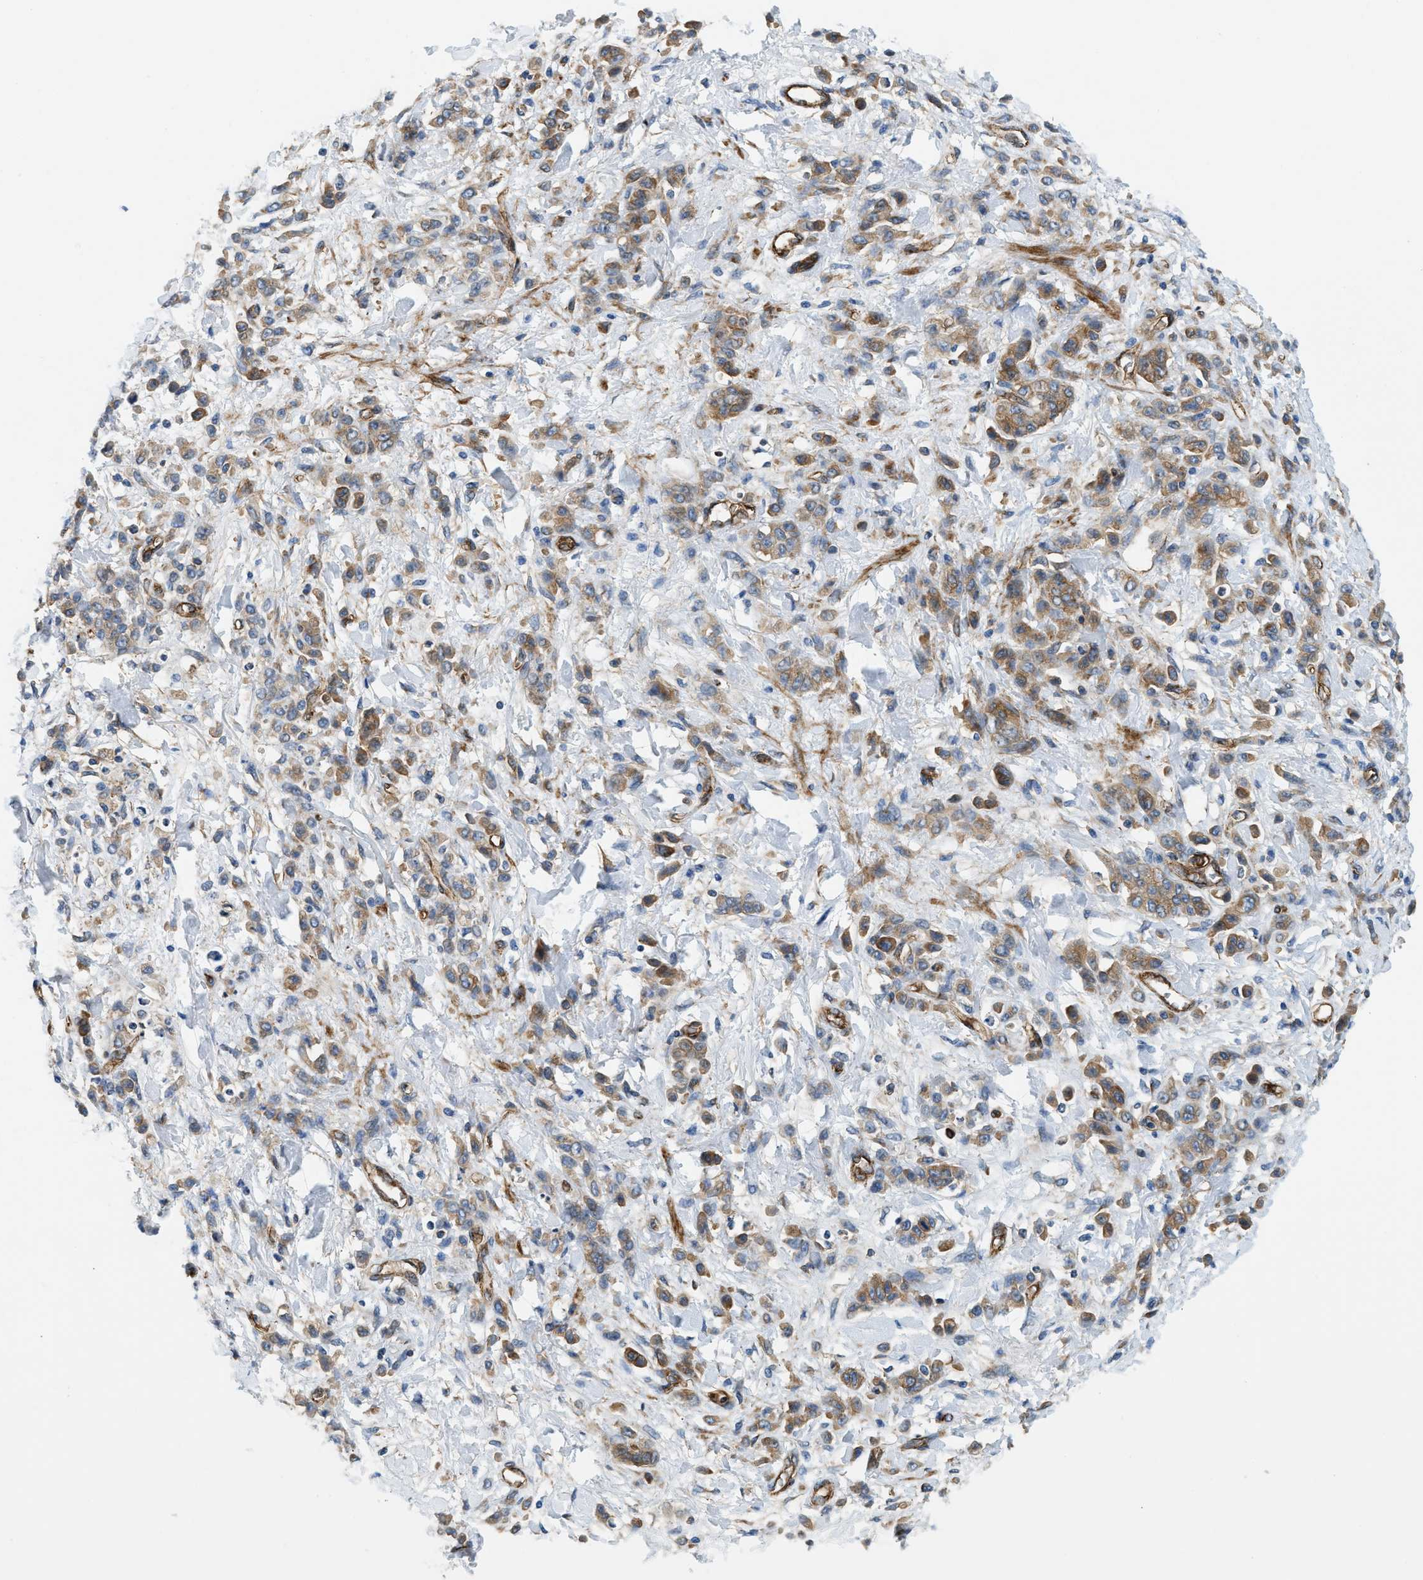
{"staining": {"intensity": "moderate", "quantity": "25%-75%", "location": "cytoplasmic/membranous"}, "tissue": "stomach cancer", "cell_type": "Tumor cells", "image_type": "cancer", "snomed": [{"axis": "morphology", "description": "Normal tissue, NOS"}, {"axis": "morphology", "description": "Adenocarcinoma, NOS"}, {"axis": "topography", "description": "Stomach"}], "caption": "Brown immunohistochemical staining in human stomach cancer reveals moderate cytoplasmic/membranous positivity in approximately 25%-75% of tumor cells. The staining was performed using DAB (3,3'-diaminobenzidine), with brown indicating positive protein expression. Nuclei are stained blue with hematoxylin.", "gene": "HIP1", "patient": {"sex": "male", "age": 82}}